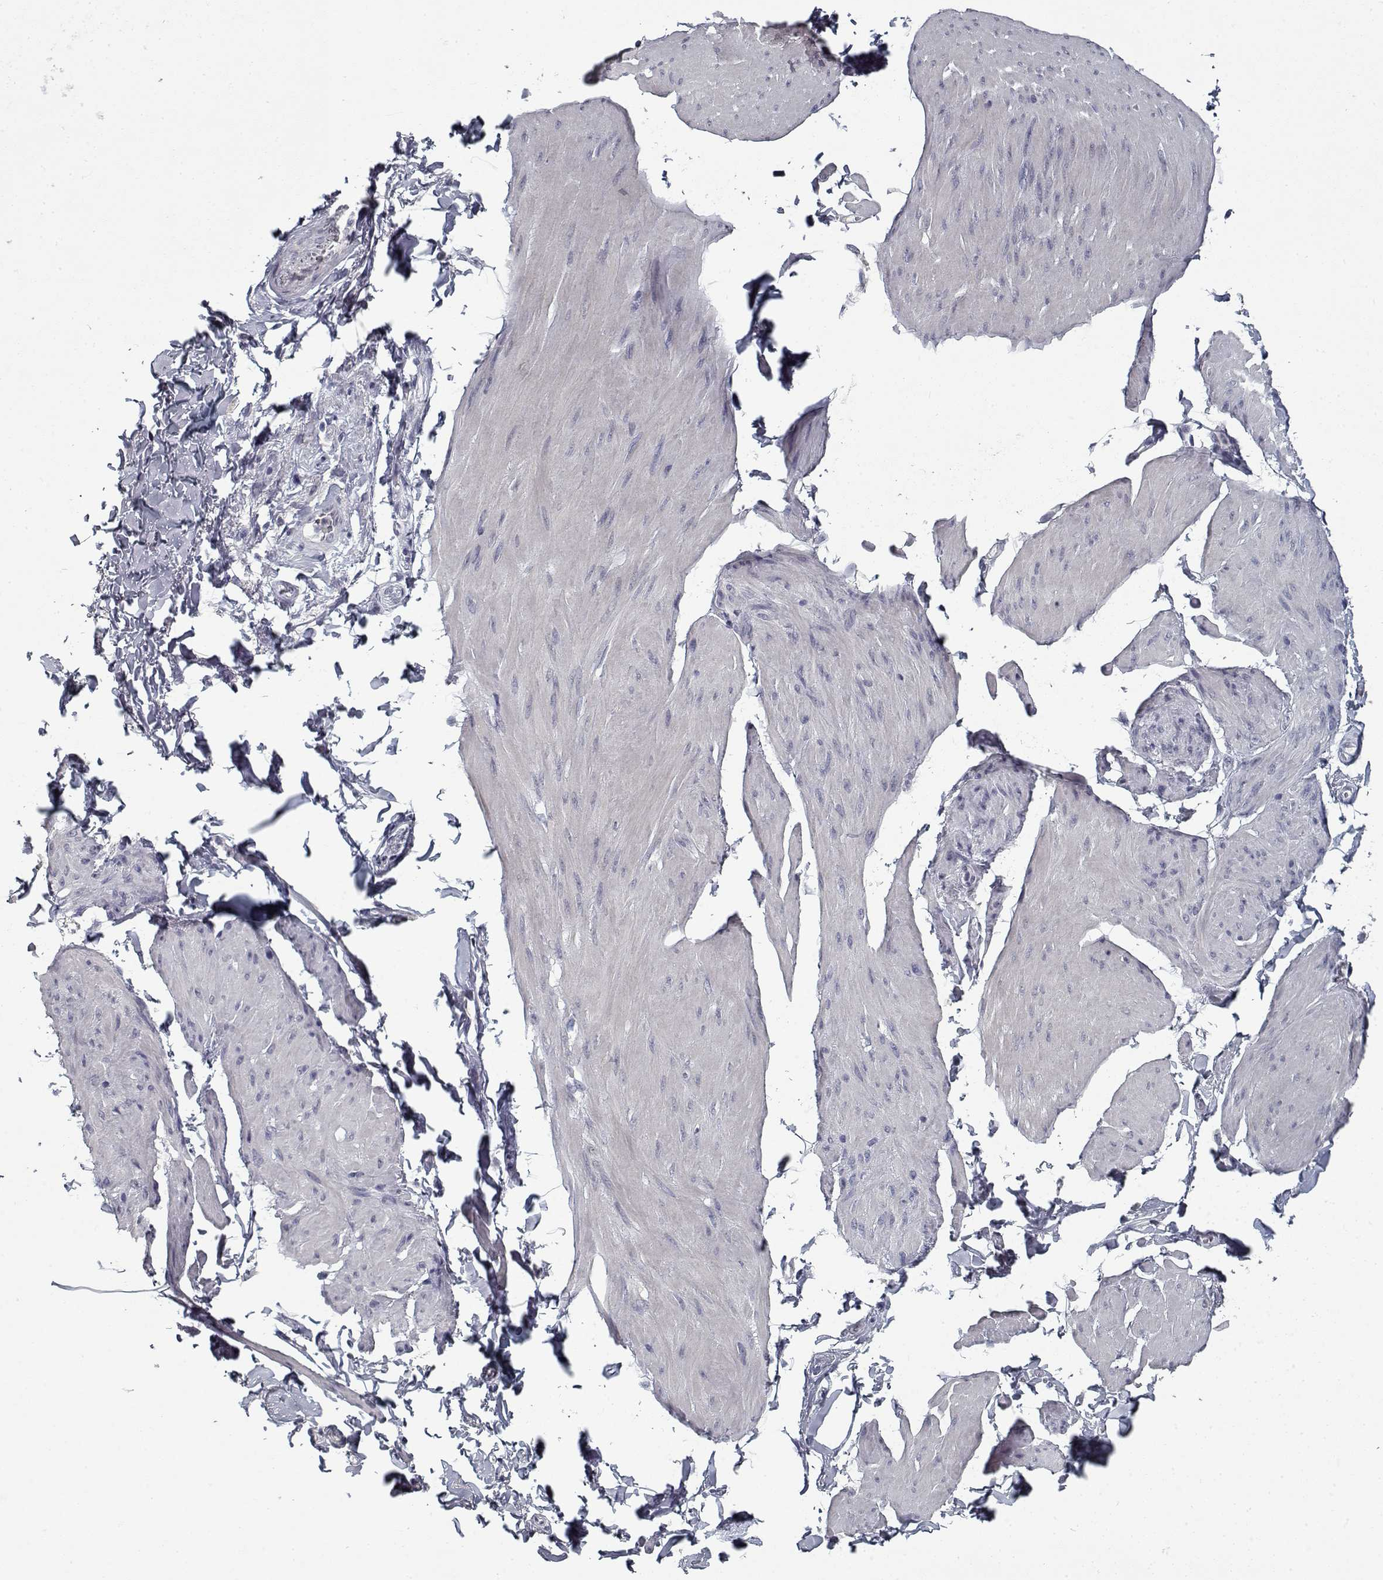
{"staining": {"intensity": "negative", "quantity": "none", "location": "none"}, "tissue": "smooth muscle", "cell_type": "Smooth muscle cells", "image_type": "normal", "snomed": [{"axis": "morphology", "description": "Normal tissue, NOS"}, {"axis": "topography", "description": "Adipose tissue"}, {"axis": "topography", "description": "Smooth muscle"}, {"axis": "topography", "description": "Peripheral nerve tissue"}], "caption": "IHC photomicrograph of normal smooth muscle: human smooth muscle stained with DAB (3,3'-diaminobenzidine) demonstrates no significant protein positivity in smooth muscle cells.", "gene": "GAD2", "patient": {"sex": "male", "age": 83}}